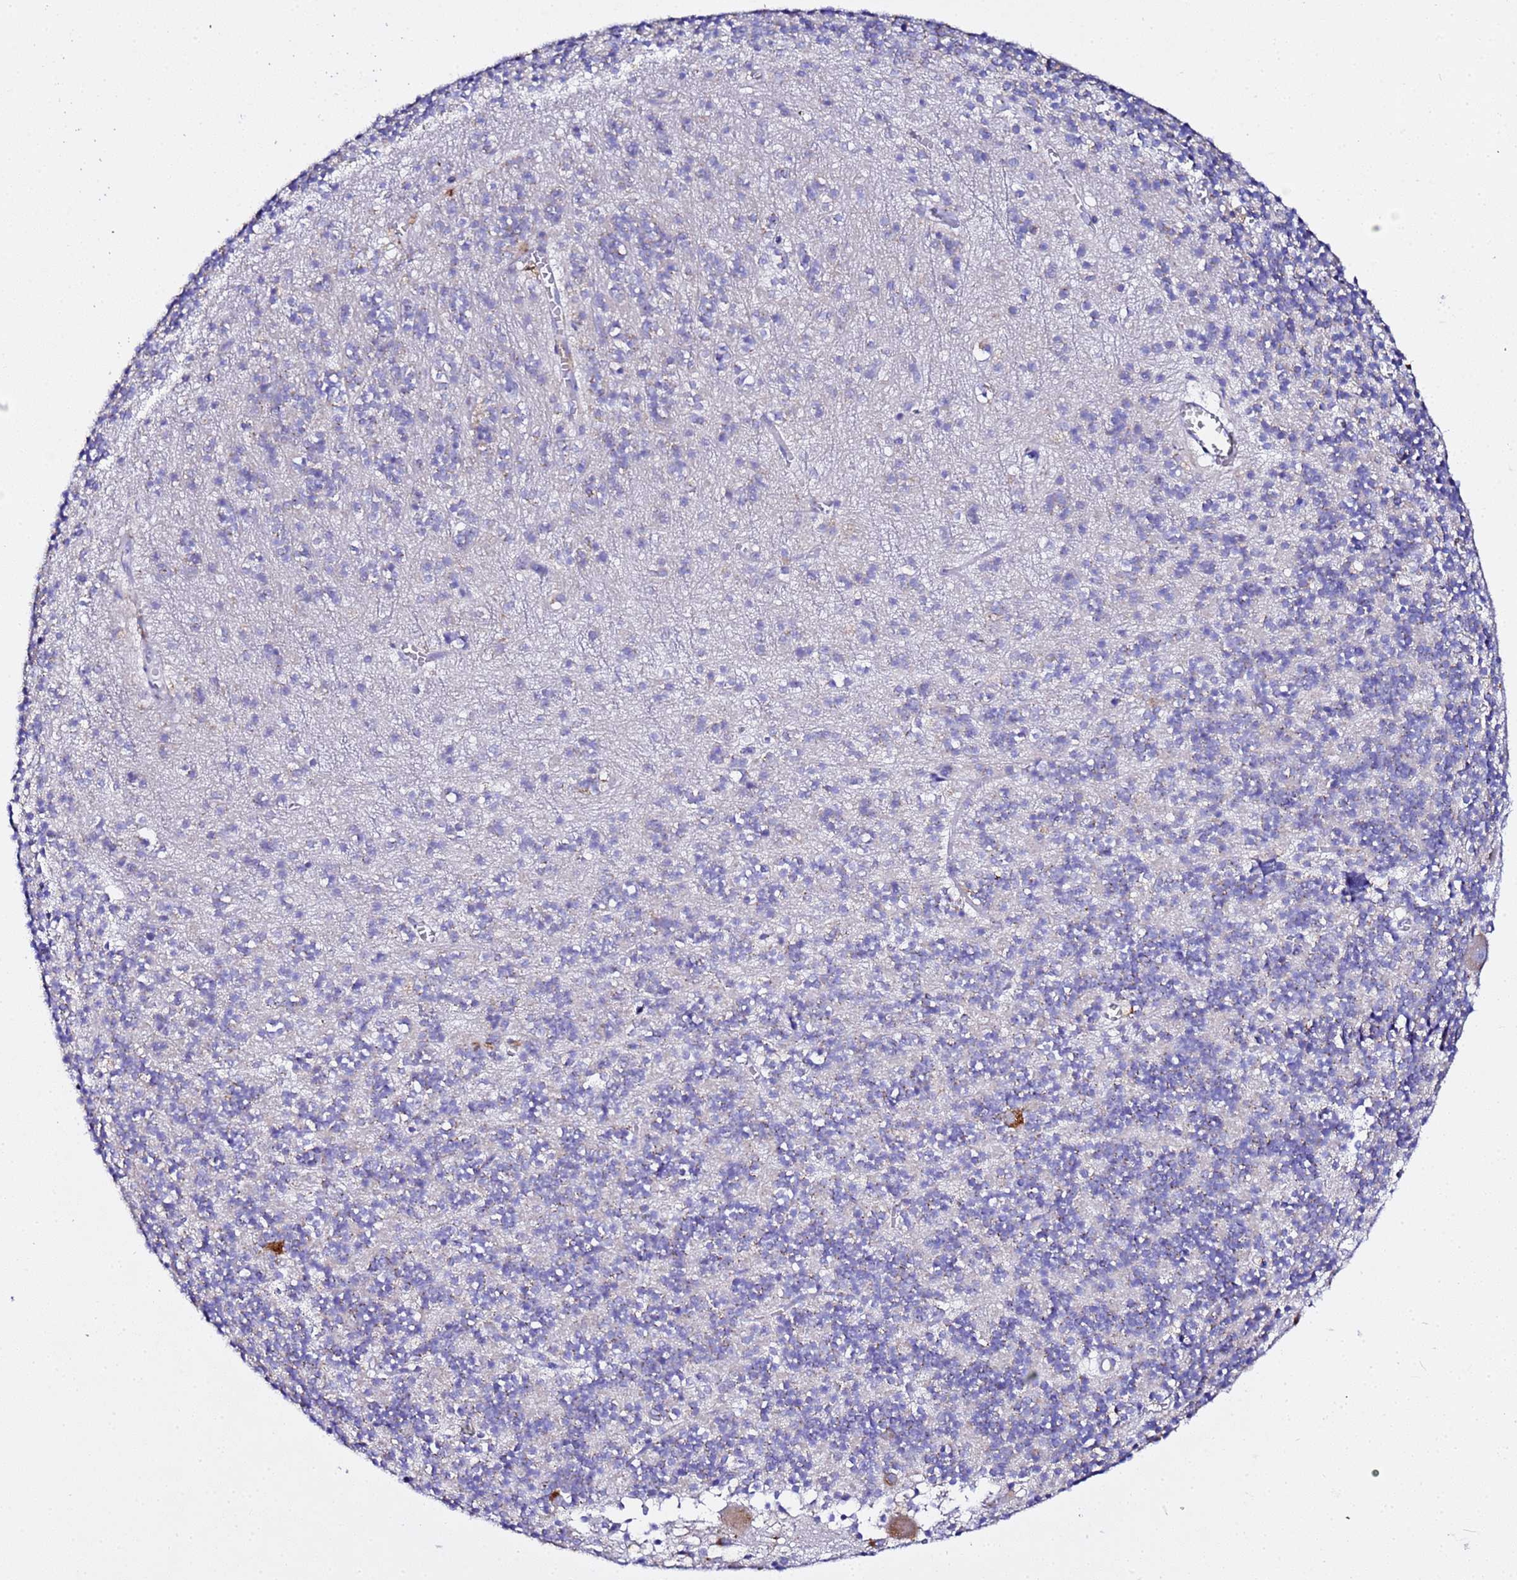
{"staining": {"intensity": "negative", "quantity": "none", "location": "none"}, "tissue": "cerebellum", "cell_type": "Cells in granular layer", "image_type": "normal", "snomed": [{"axis": "morphology", "description": "Normal tissue, NOS"}, {"axis": "topography", "description": "Cerebellum"}], "caption": "The image demonstrates no staining of cells in granular layer in unremarkable cerebellum. Brightfield microscopy of immunohistochemistry stained with DAB (3,3'-diaminobenzidine) (brown) and hematoxylin (blue), captured at high magnification.", "gene": "VTI1B", "patient": {"sex": "male", "age": 54}}